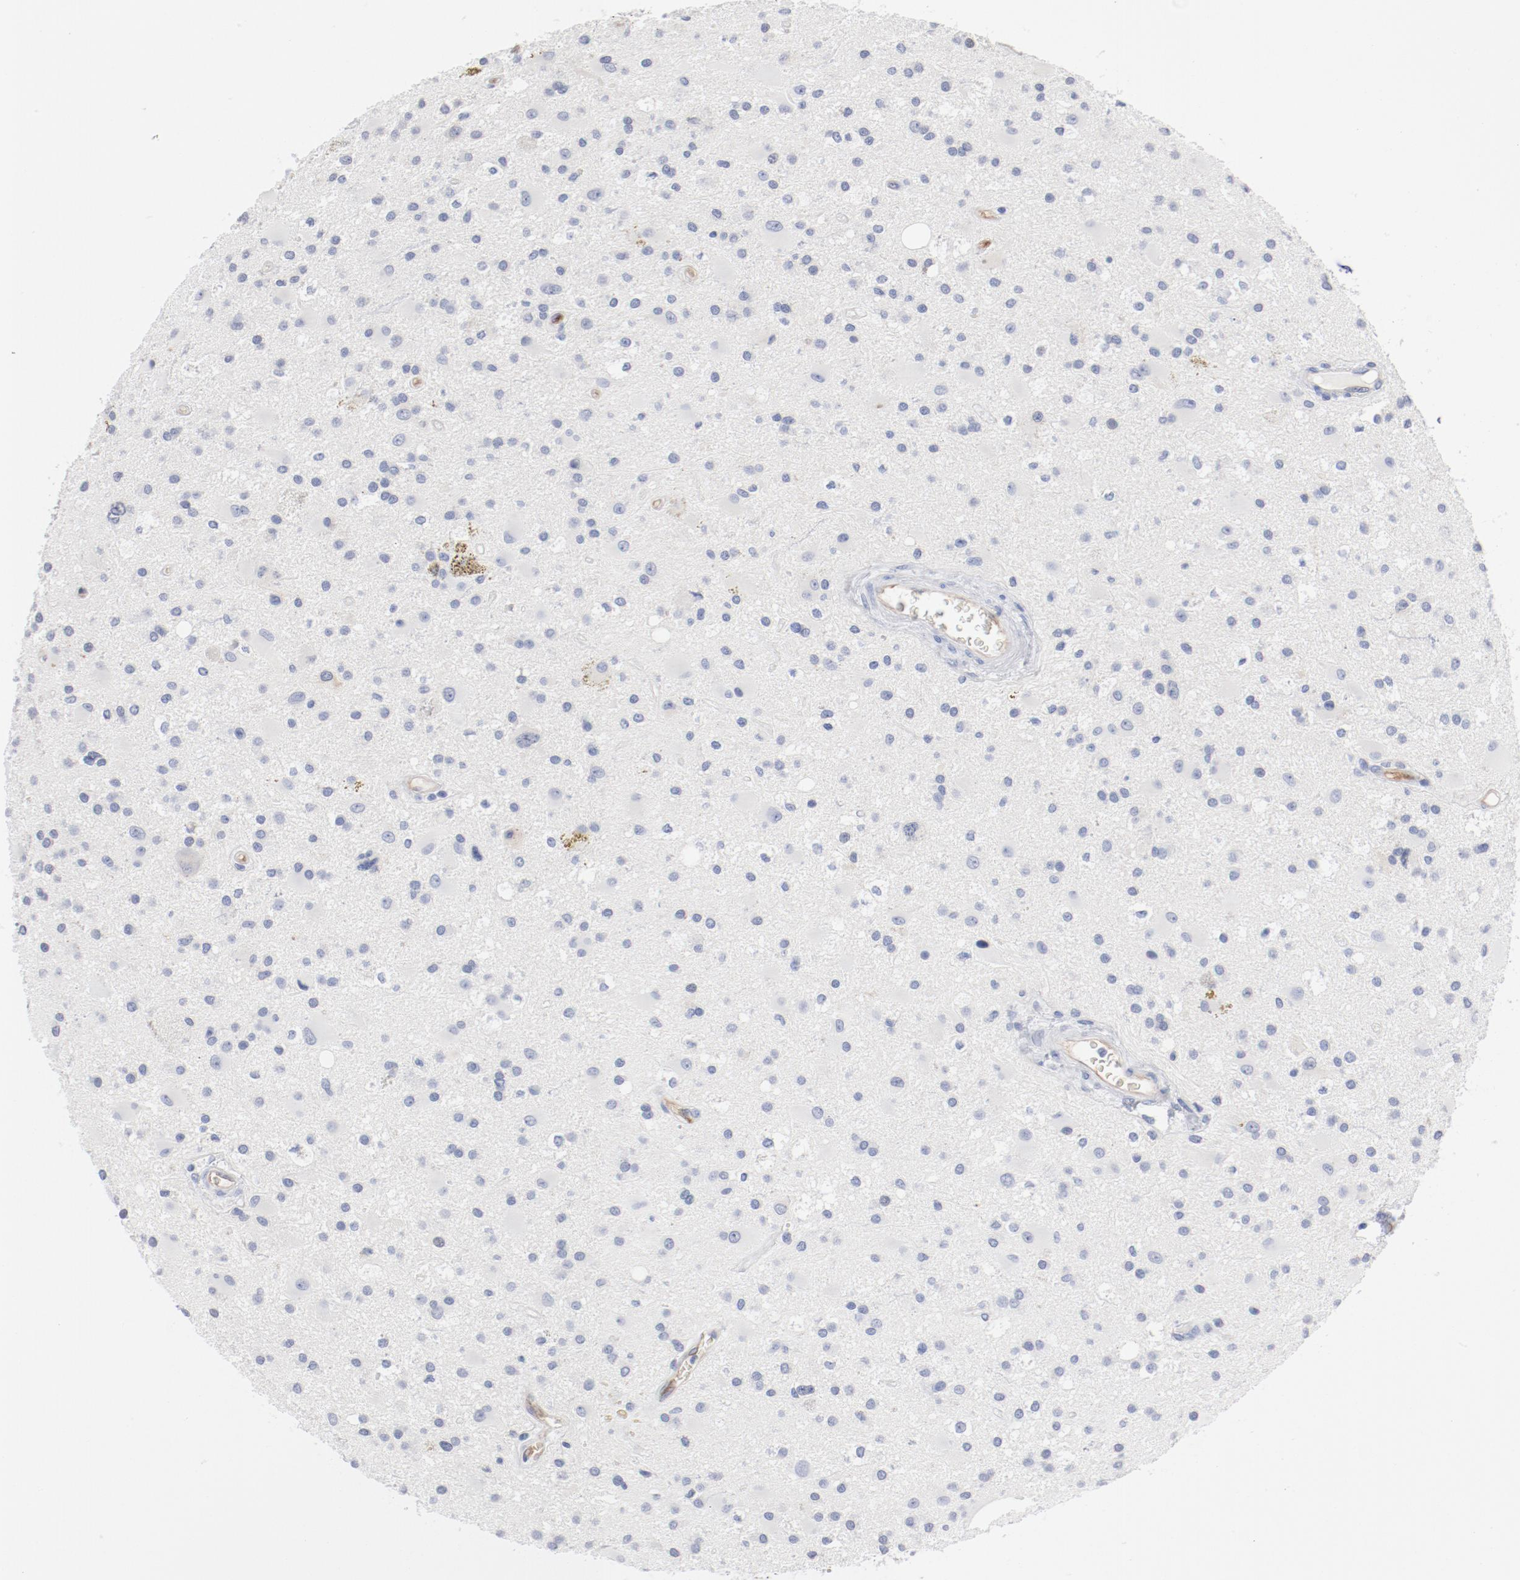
{"staining": {"intensity": "negative", "quantity": "none", "location": "none"}, "tissue": "glioma", "cell_type": "Tumor cells", "image_type": "cancer", "snomed": [{"axis": "morphology", "description": "Glioma, malignant, Low grade"}, {"axis": "topography", "description": "Brain"}], "caption": "Protein analysis of glioma exhibits no significant expression in tumor cells.", "gene": "SHANK3", "patient": {"sex": "male", "age": 58}}